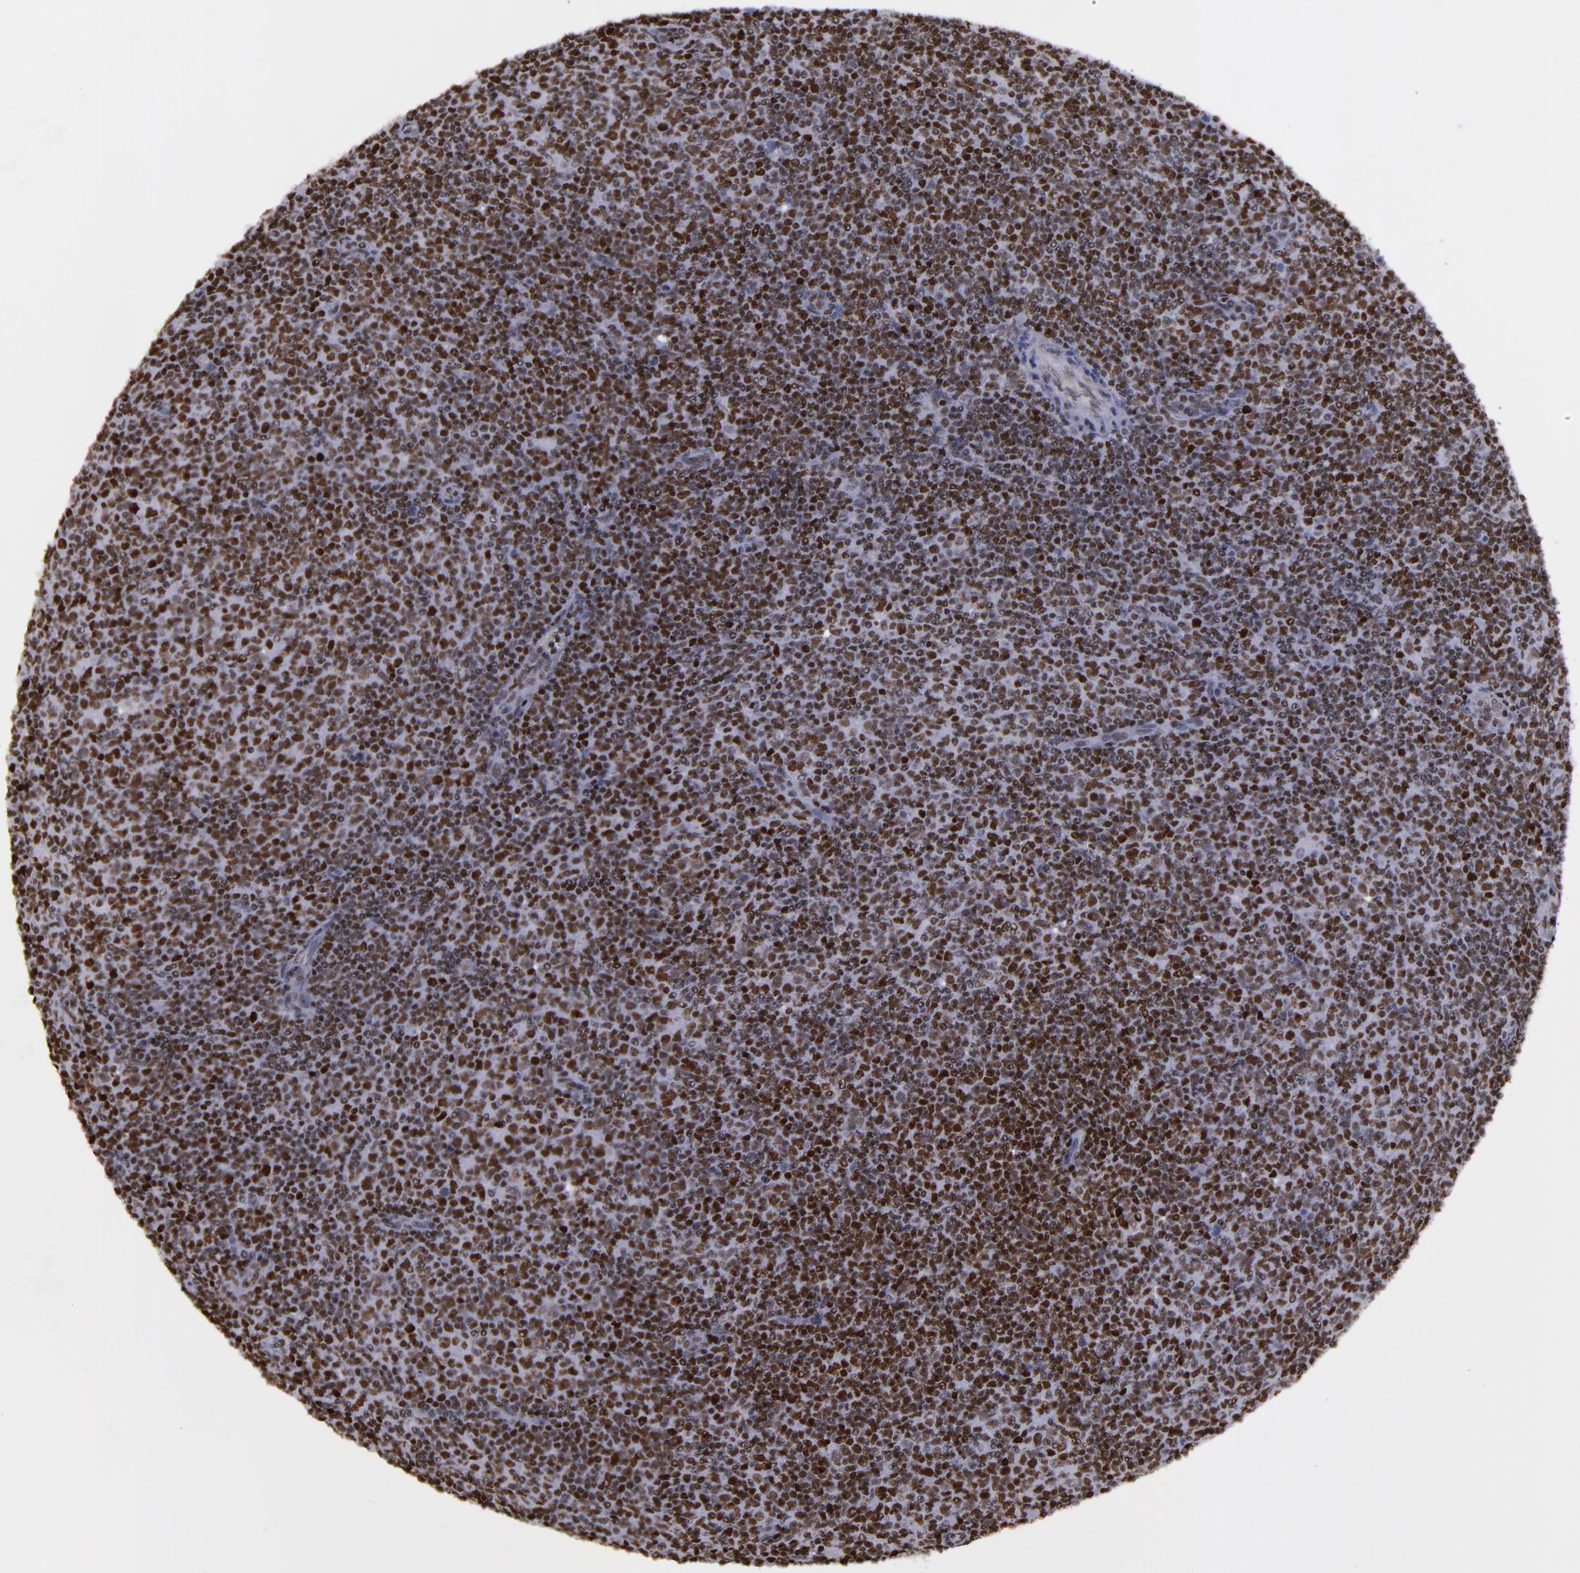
{"staining": {"intensity": "strong", "quantity": ">75%", "location": "nuclear"}, "tissue": "lymphoma", "cell_type": "Tumor cells", "image_type": "cancer", "snomed": [{"axis": "morphology", "description": "Malignant lymphoma, non-Hodgkin's type, Low grade"}, {"axis": "topography", "description": "Lymph node"}], "caption": "Lymphoma tissue shows strong nuclear positivity in about >75% of tumor cells", "gene": "TERF2", "patient": {"sex": "male", "age": 70}}